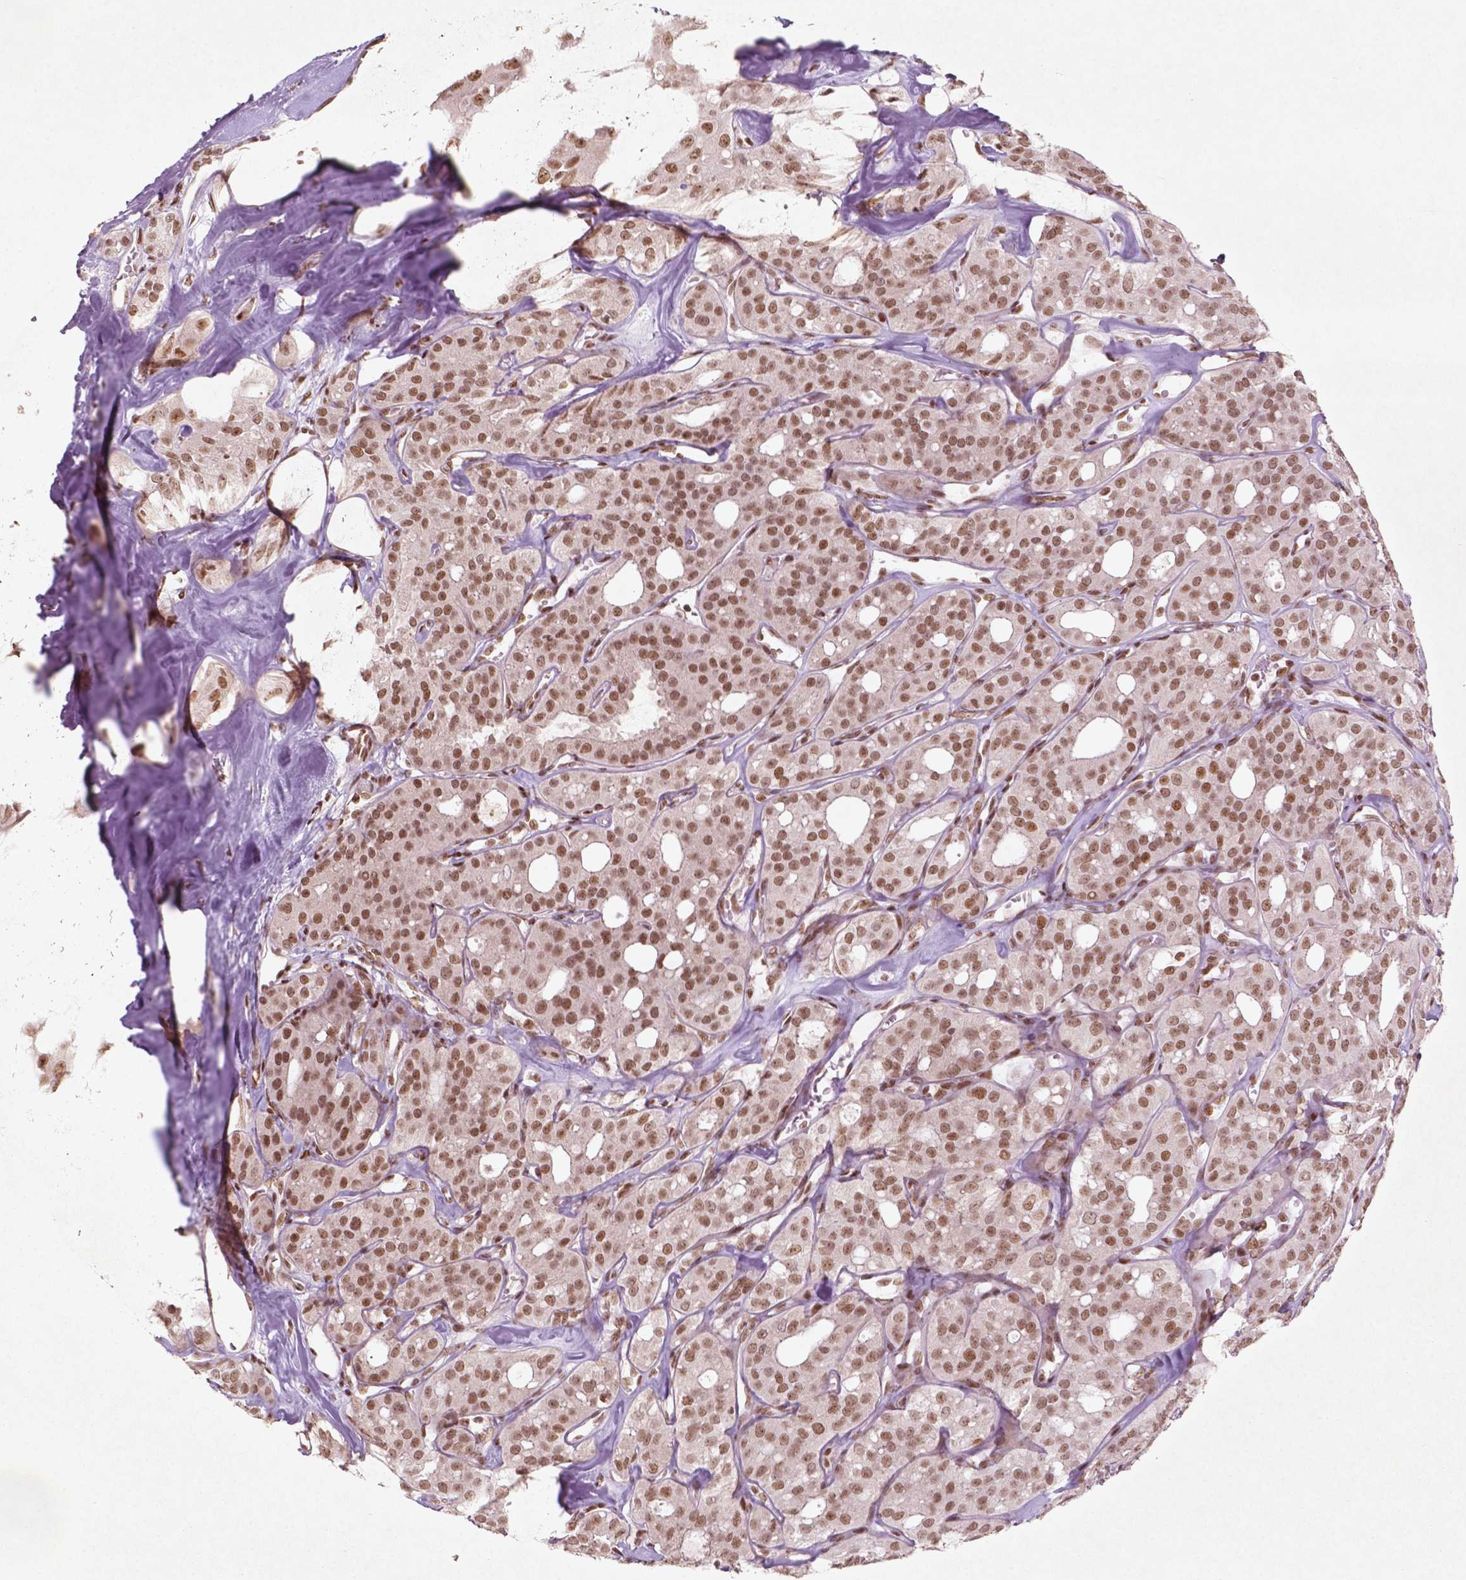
{"staining": {"intensity": "moderate", "quantity": ">75%", "location": "nuclear"}, "tissue": "thyroid cancer", "cell_type": "Tumor cells", "image_type": "cancer", "snomed": [{"axis": "morphology", "description": "Follicular adenoma carcinoma, NOS"}, {"axis": "topography", "description": "Thyroid gland"}], "caption": "Thyroid follicular adenoma carcinoma tissue demonstrates moderate nuclear expression in about >75% of tumor cells, visualized by immunohistochemistry.", "gene": "HMG20B", "patient": {"sex": "male", "age": 75}}